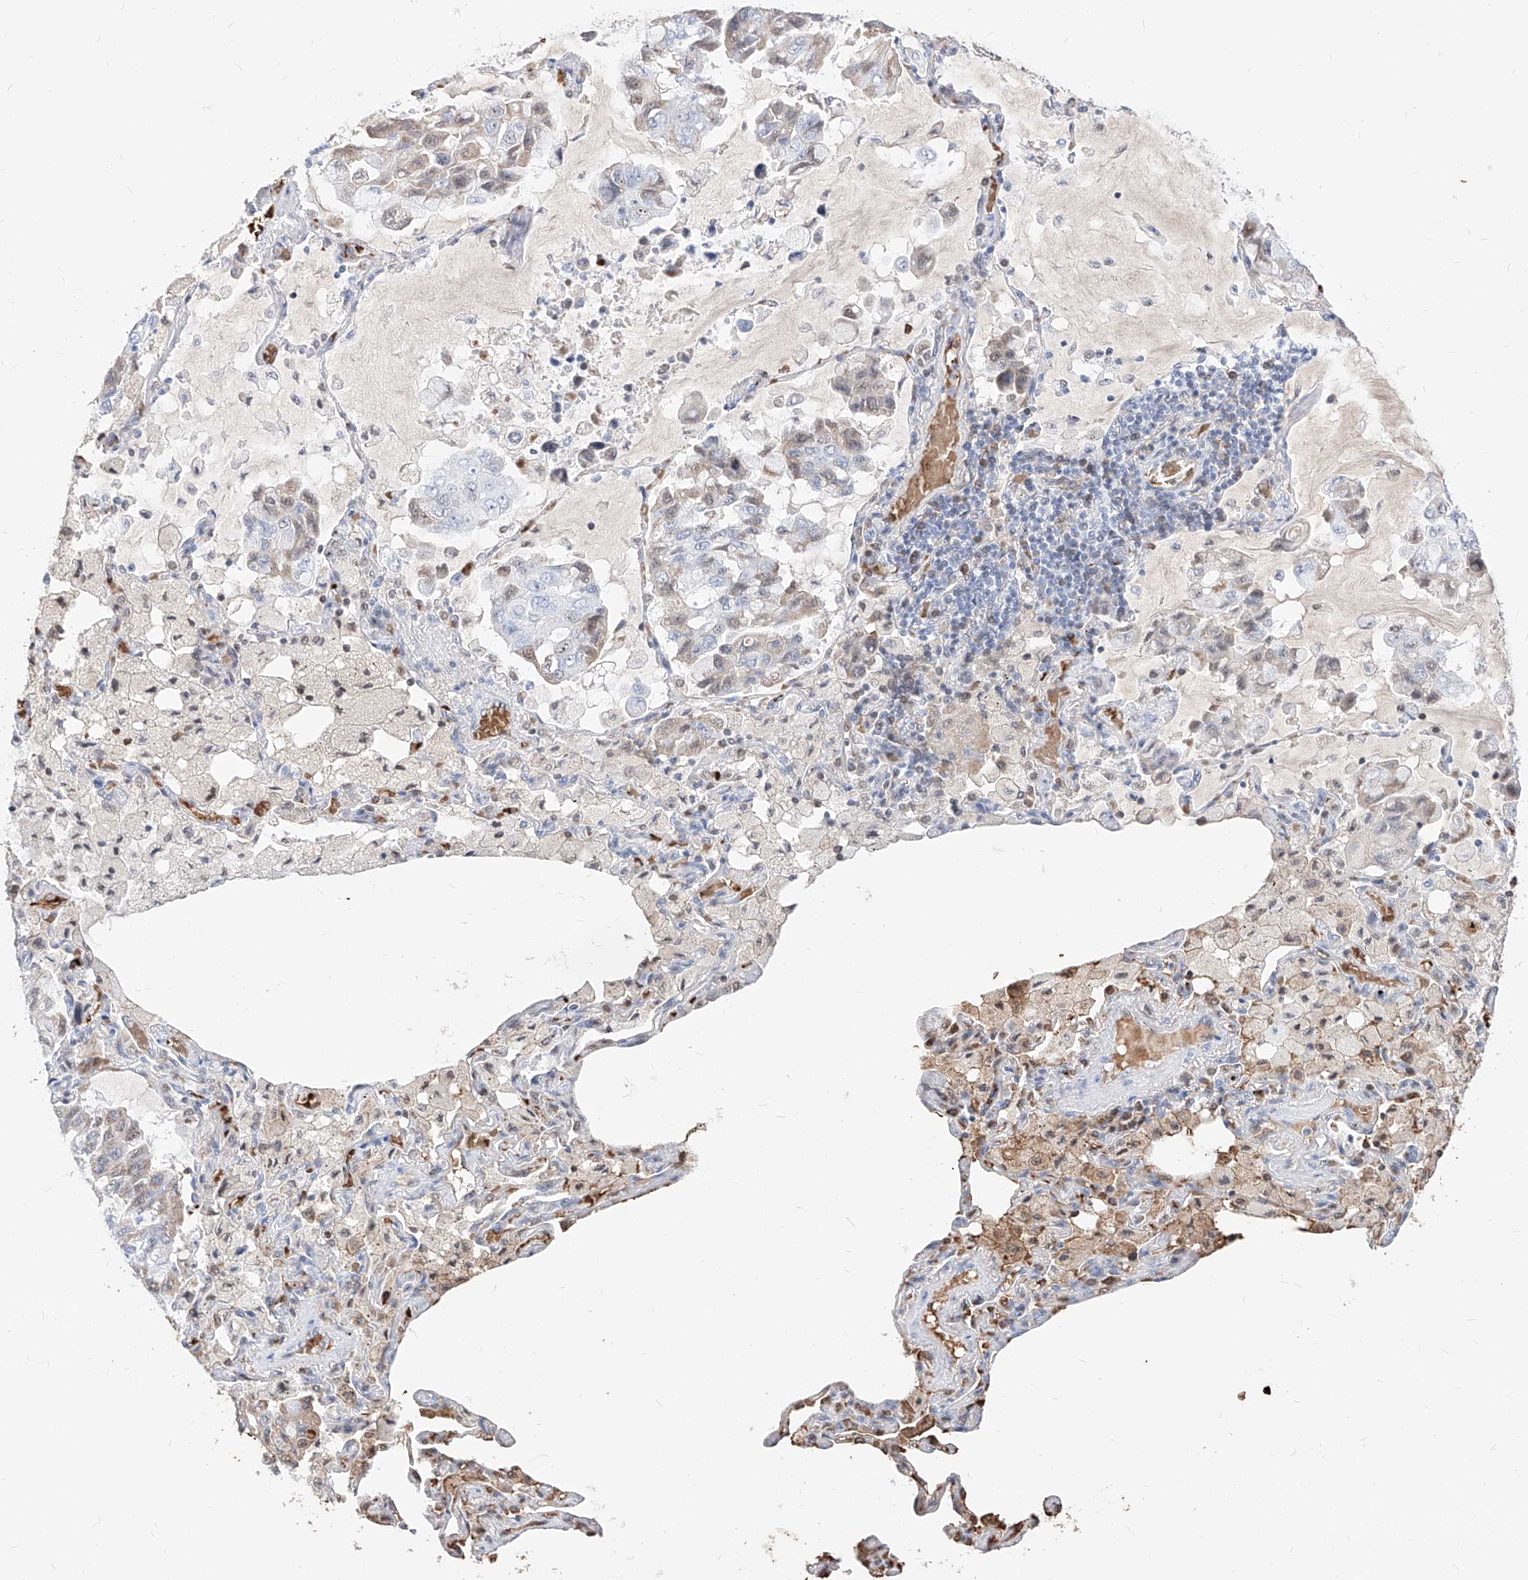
{"staining": {"intensity": "weak", "quantity": "<25%", "location": "cytoplasmic/membranous,nuclear"}, "tissue": "lung cancer", "cell_type": "Tumor cells", "image_type": "cancer", "snomed": [{"axis": "morphology", "description": "Adenocarcinoma, NOS"}, {"axis": "topography", "description": "Lung"}], "caption": "The micrograph demonstrates no significant staining in tumor cells of lung cancer (adenocarcinoma). (Stains: DAB (3,3'-diaminobenzidine) immunohistochemistry with hematoxylin counter stain, Microscopy: brightfield microscopy at high magnification).", "gene": "ZFP42", "patient": {"sex": "male", "age": 64}}